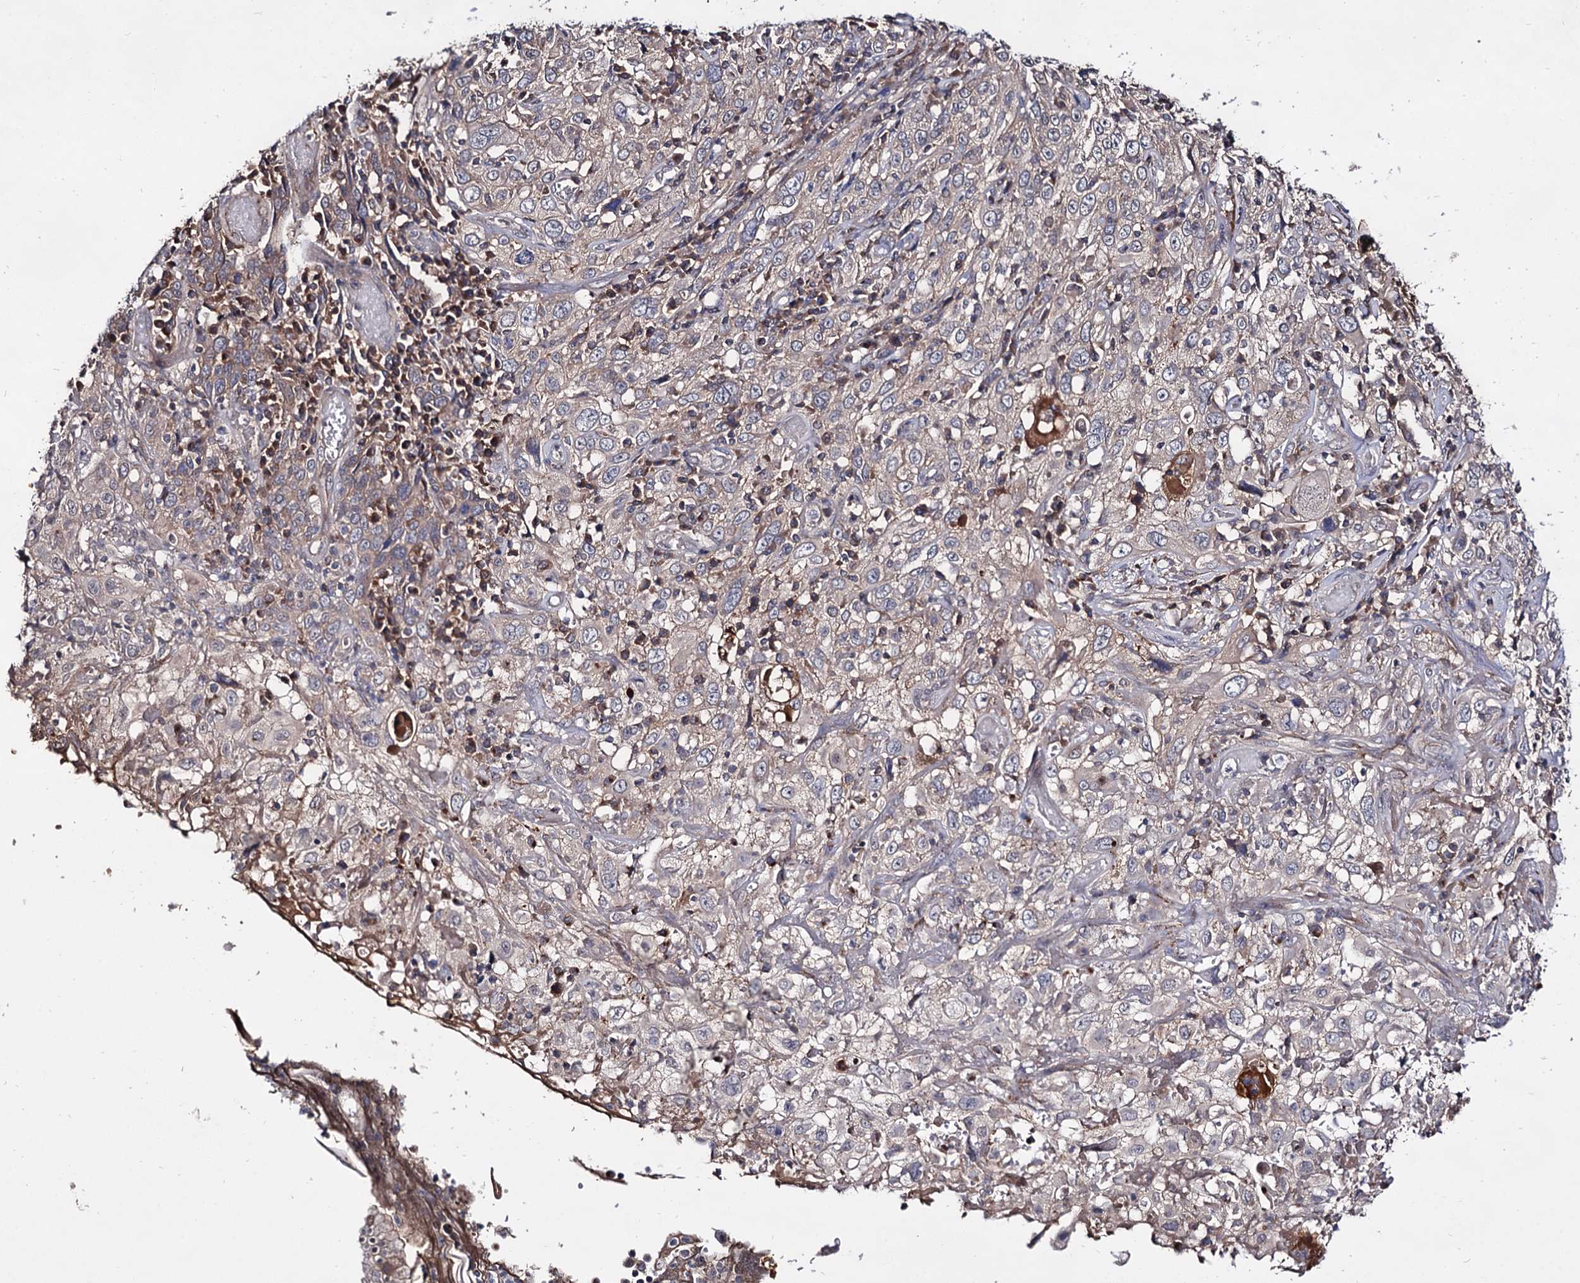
{"staining": {"intensity": "weak", "quantity": ">75%", "location": "cytoplasmic/membranous"}, "tissue": "cervical cancer", "cell_type": "Tumor cells", "image_type": "cancer", "snomed": [{"axis": "morphology", "description": "Squamous cell carcinoma, NOS"}, {"axis": "topography", "description": "Cervix"}], "caption": "Protein expression analysis of human cervical cancer reveals weak cytoplasmic/membranous expression in approximately >75% of tumor cells.", "gene": "ARFIP2", "patient": {"sex": "female", "age": 46}}